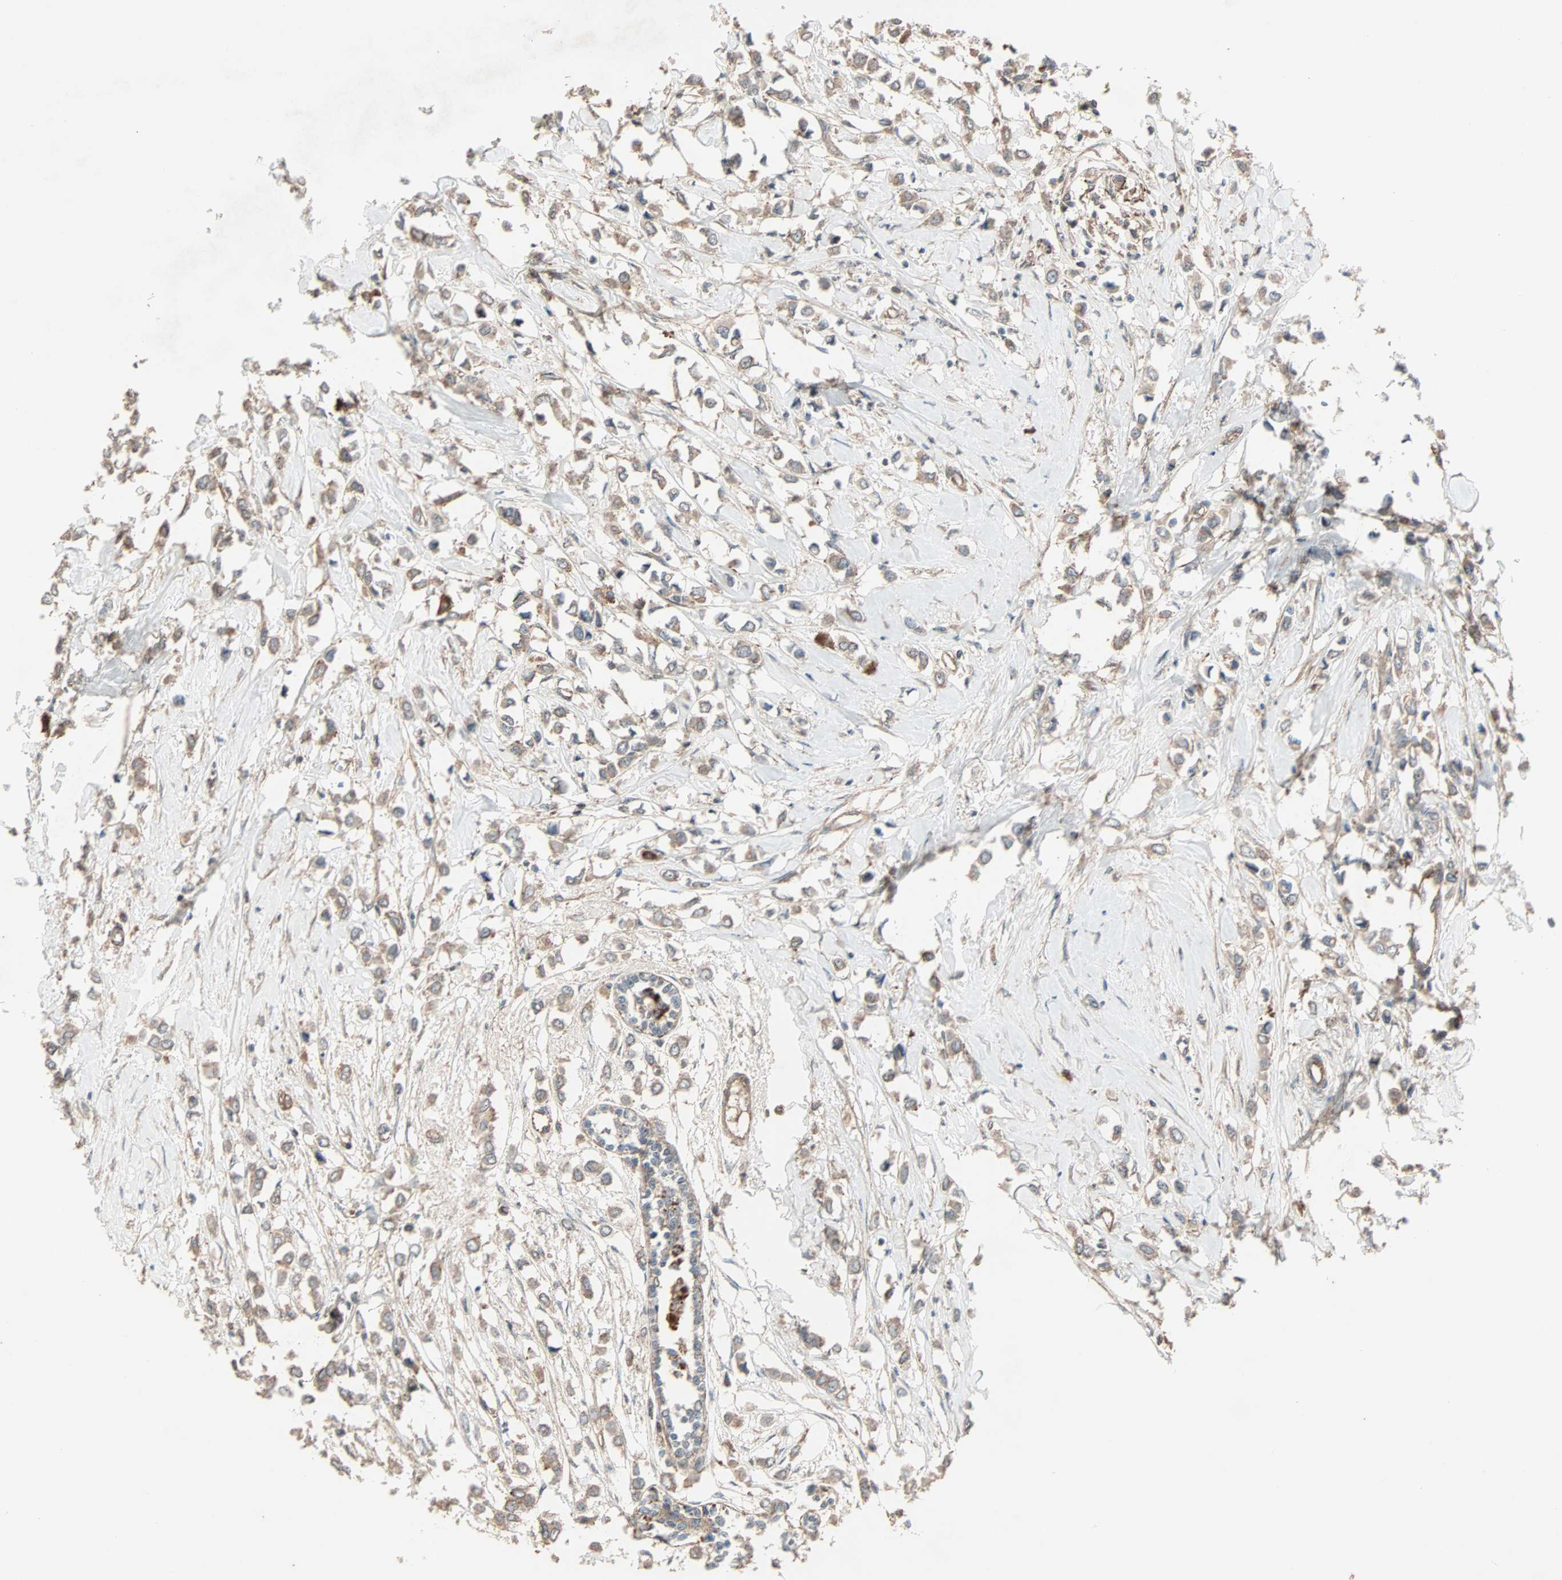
{"staining": {"intensity": "moderate", "quantity": ">75%", "location": "cytoplasmic/membranous"}, "tissue": "breast cancer", "cell_type": "Tumor cells", "image_type": "cancer", "snomed": [{"axis": "morphology", "description": "Lobular carcinoma"}, {"axis": "topography", "description": "Breast"}], "caption": "Moderate cytoplasmic/membranous protein expression is identified in about >75% of tumor cells in breast lobular carcinoma. The staining is performed using DAB (3,3'-diaminobenzidine) brown chromogen to label protein expression. The nuclei are counter-stained blue using hematoxylin.", "gene": "GCK", "patient": {"sex": "female", "age": 51}}